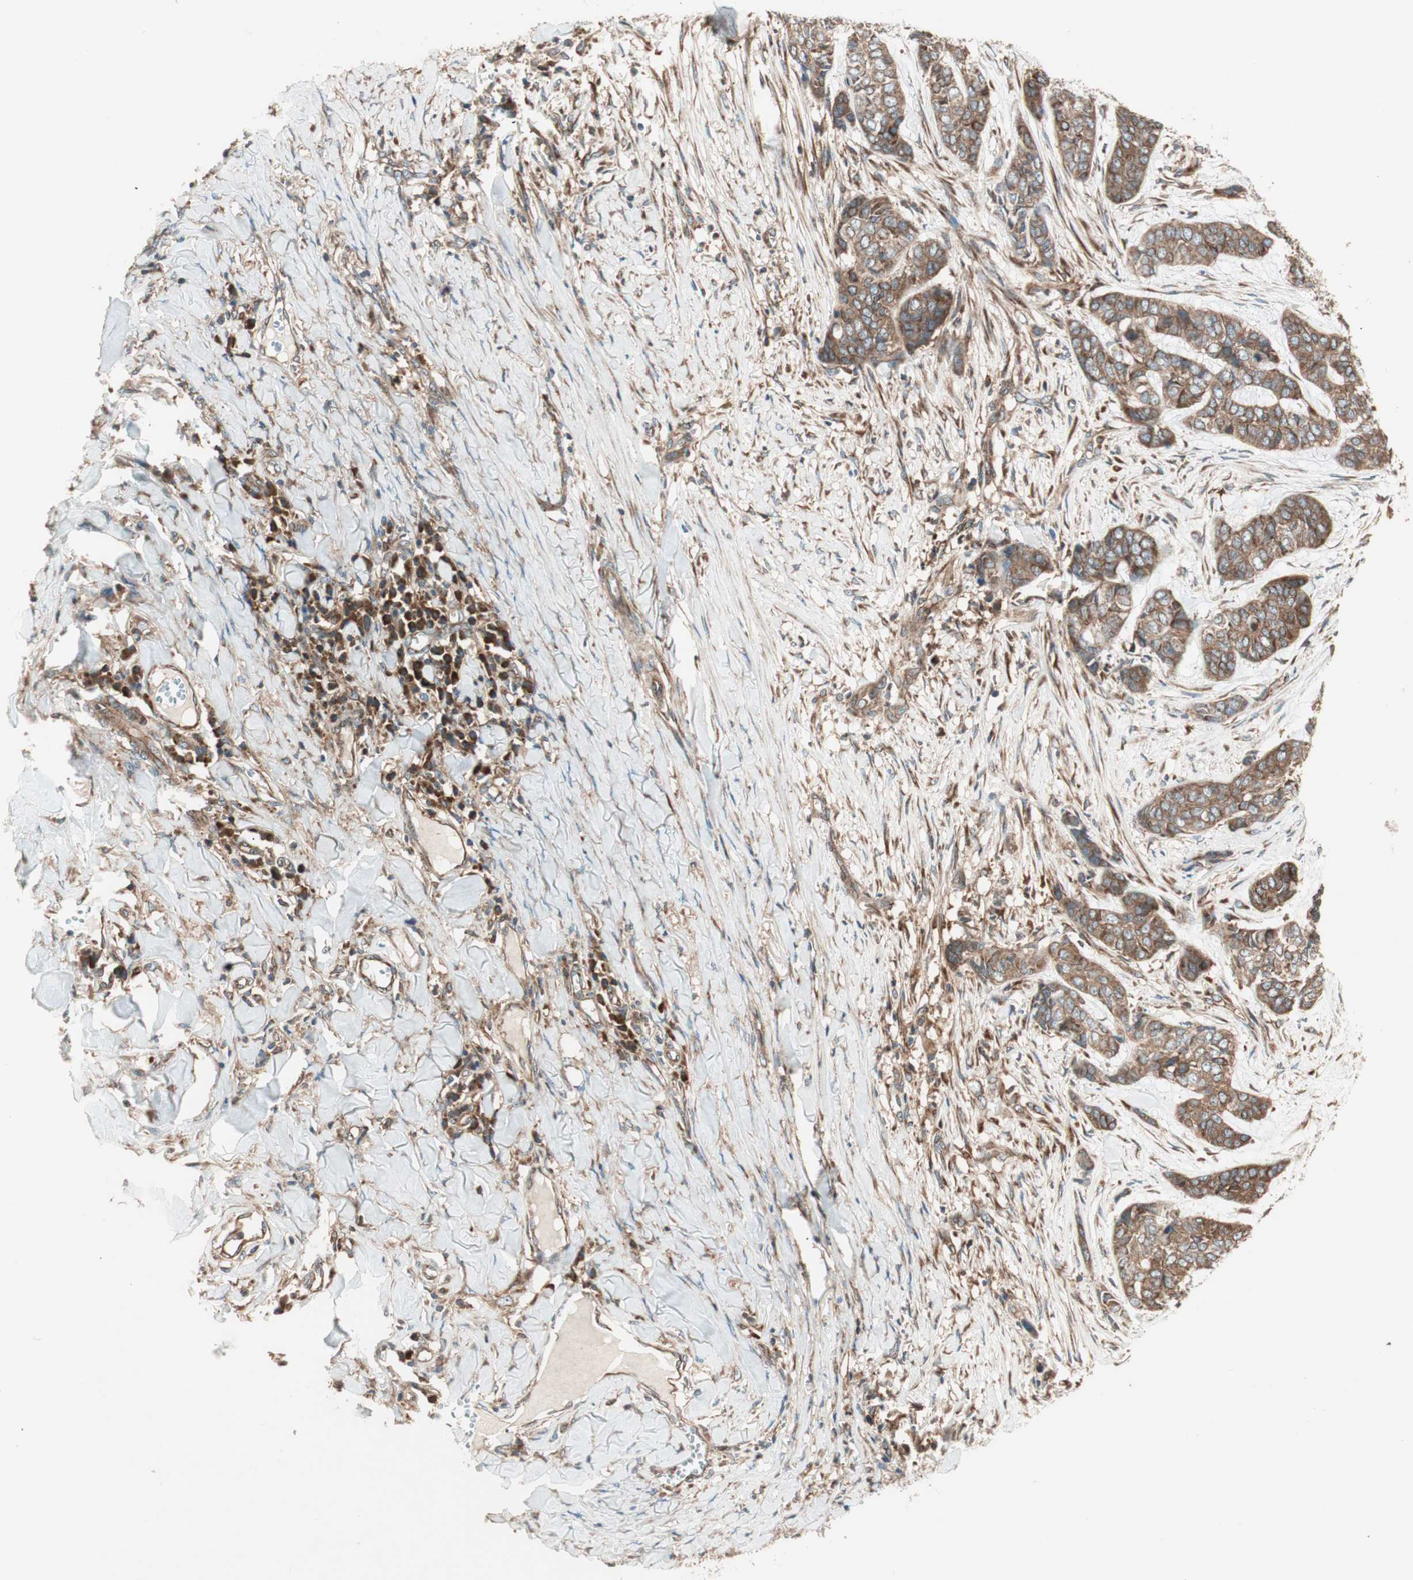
{"staining": {"intensity": "moderate", "quantity": ">75%", "location": "cytoplasmic/membranous"}, "tissue": "skin cancer", "cell_type": "Tumor cells", "image_type": "cancer", "snomed": [{"axis": "morphology", "description": "Basal cell carcinoma"}, {"axis": "topography", "description": "Skin"}], "caption": "Protein expression analysis of skin cancer shows moderate cytoplasmic/membranous expression in approximately >75% of tumor cells.", "gene": "RAB5A", "patient": {"sex": "female", "age": 64}}